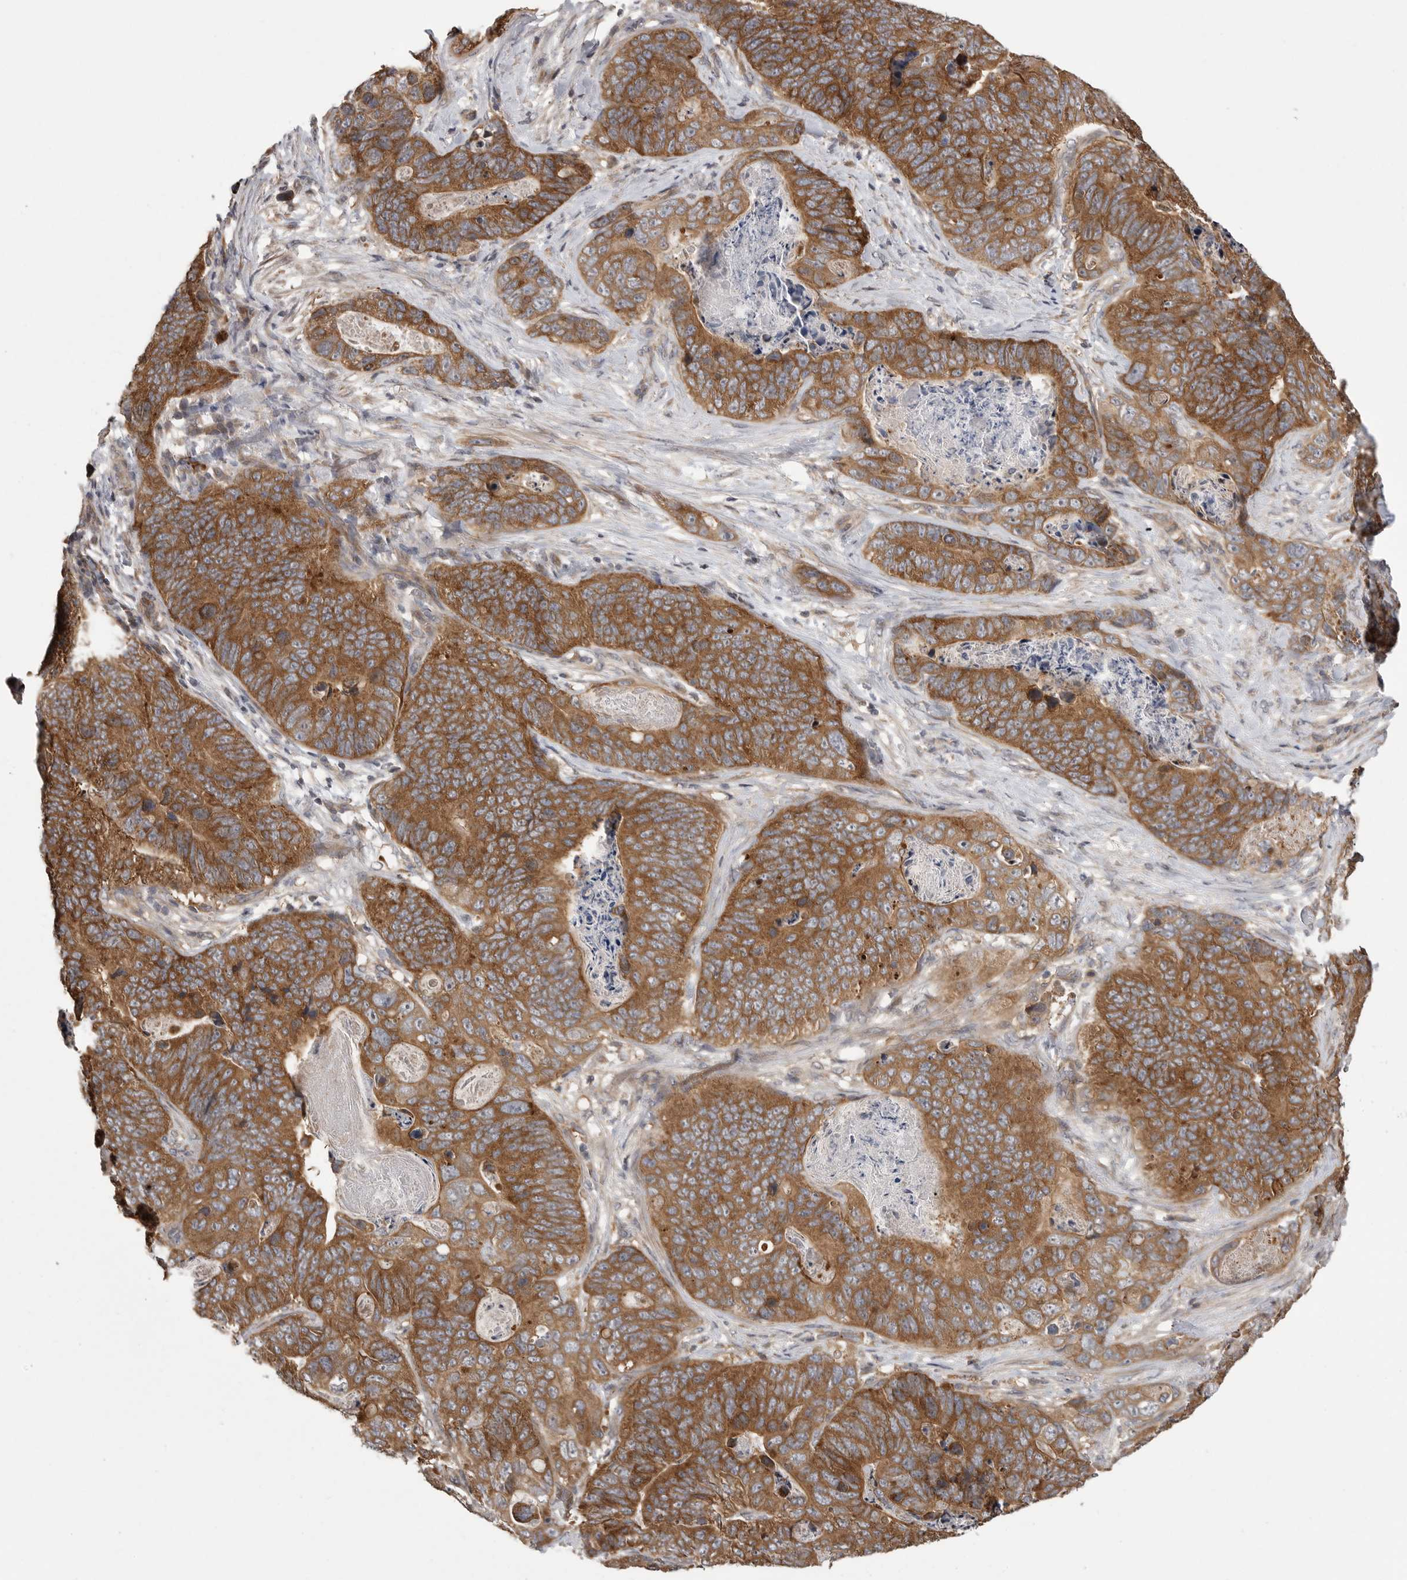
{"staining": {"intensity": "strong", "quantity": ">75%", "location": "cytoplasmic/membranous"}, "tissue": "stomach cancer", "cell_type": "Tumor cells", "image_type": "cancer", "snomed": [{"axis": "morphology", "description": "Normal tissue, NOS"}, {"axis": "morphology", "description": "Adenocarcinoma, NOS"}, {"axis": "topography", "description": "Stomach"}], "caption": "Adenocarcinoma (stomach) was stained to show a protein in brown. There is high levels of strong cytoplasmic/membranous expression in about >75% of tumor cells.", "gene": "OXR1", "patient": {"sex": "female", "age": 89}}